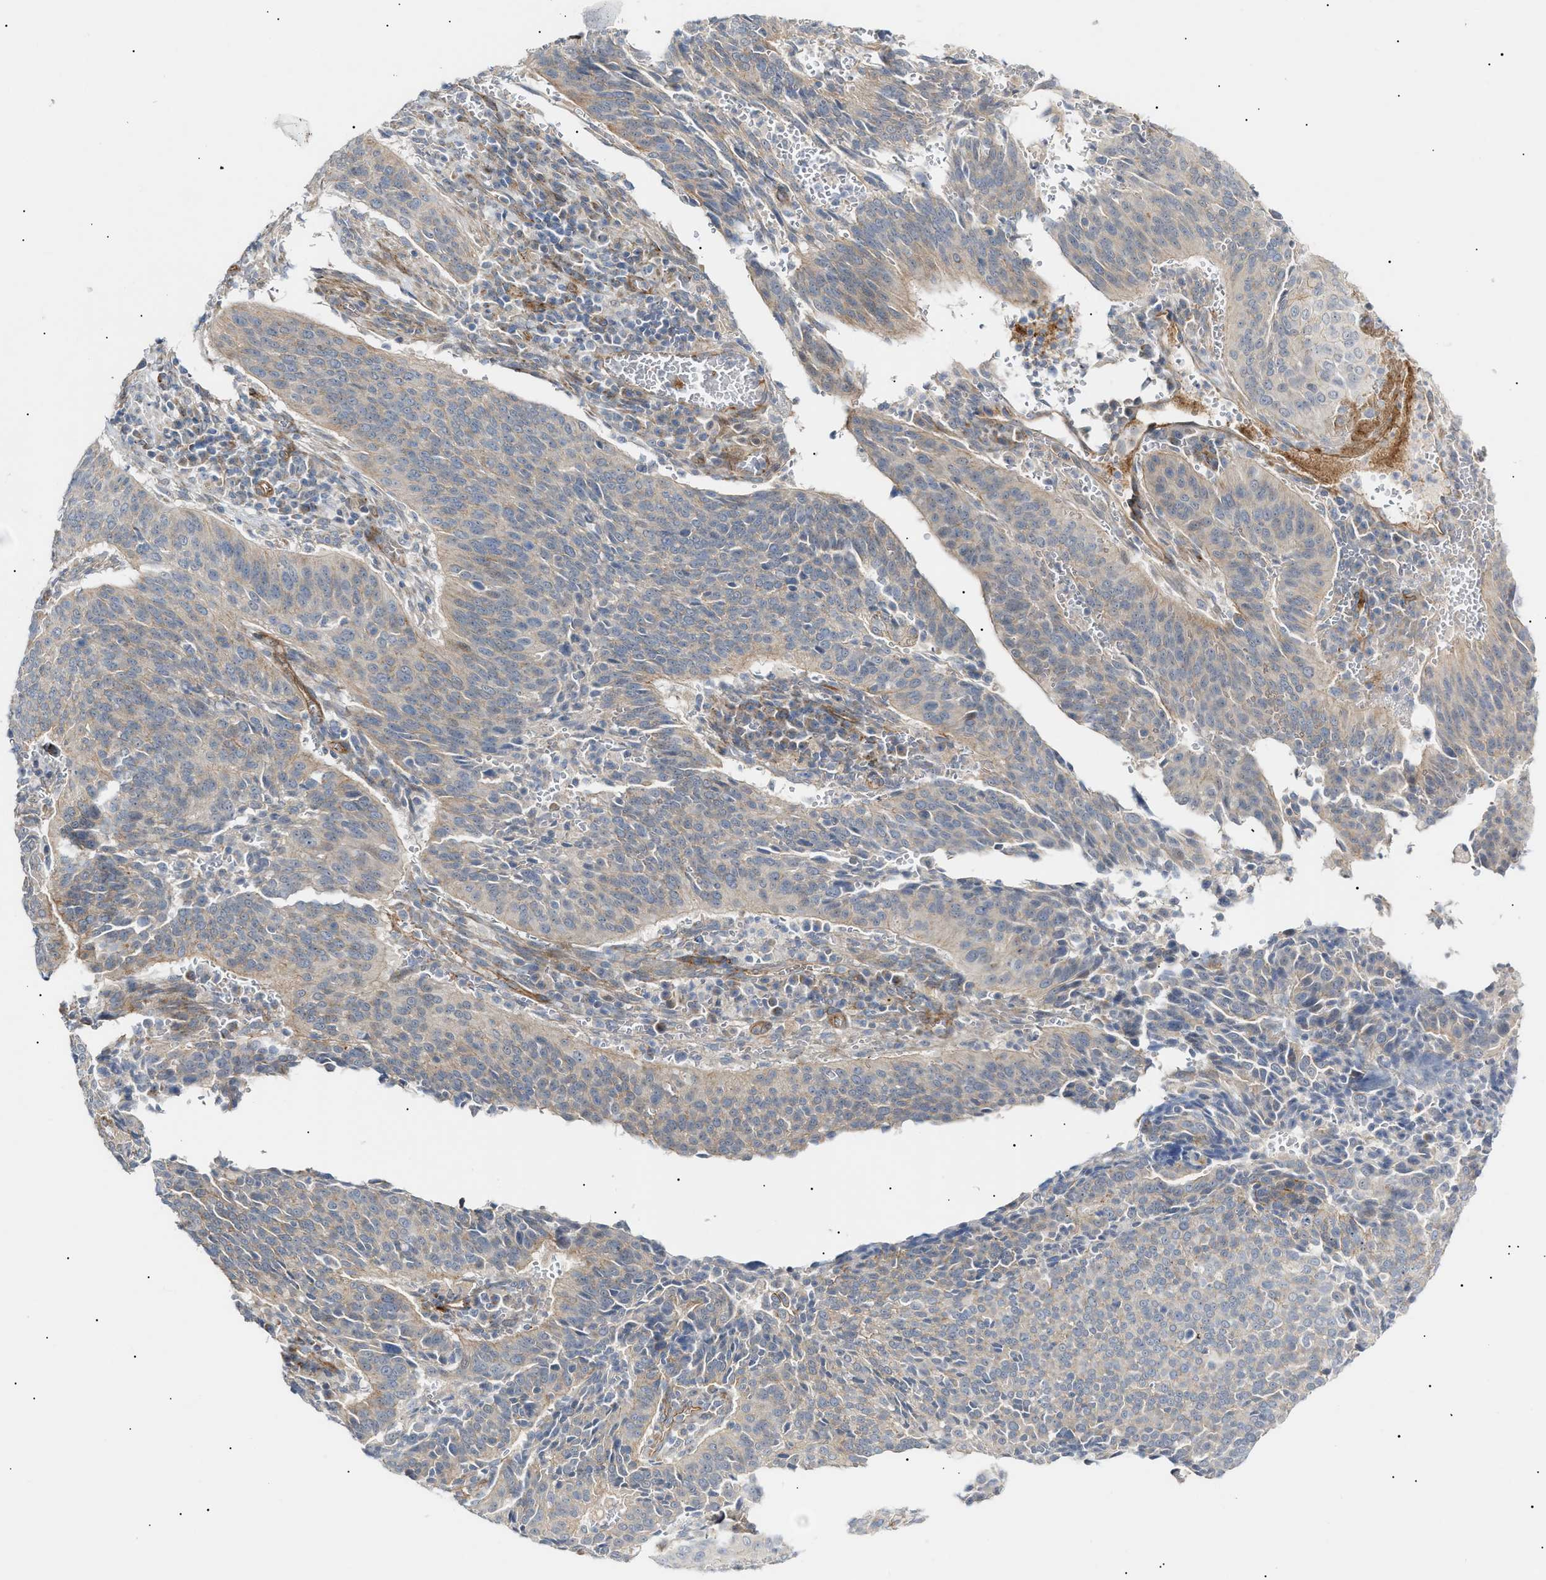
{"staining": {"intensity": "moderate", "quantity": "<25%", "location": "cytoplasmic/membranous"}, "tissue": "cervical cancer", "cell_type": "Tumor cells", "image_type": "cancer", "snomed": [{"axis": "morphology", "description": "Normal tissue, NOS"}, {"axis": "morphology", "description": "Squamous cell carcinoma, NOS"}, {"axis": "topography", "description": "Cervix"}], "caption": "Cervical squamous cell carcinoma tissue shows moderate cytoplasmic/membranous staining in about <25% of tumor cells, visualized by immunohistochemistry.", "gene": "ZFHX2", "patient": {"sex": "female", "age": 39}}